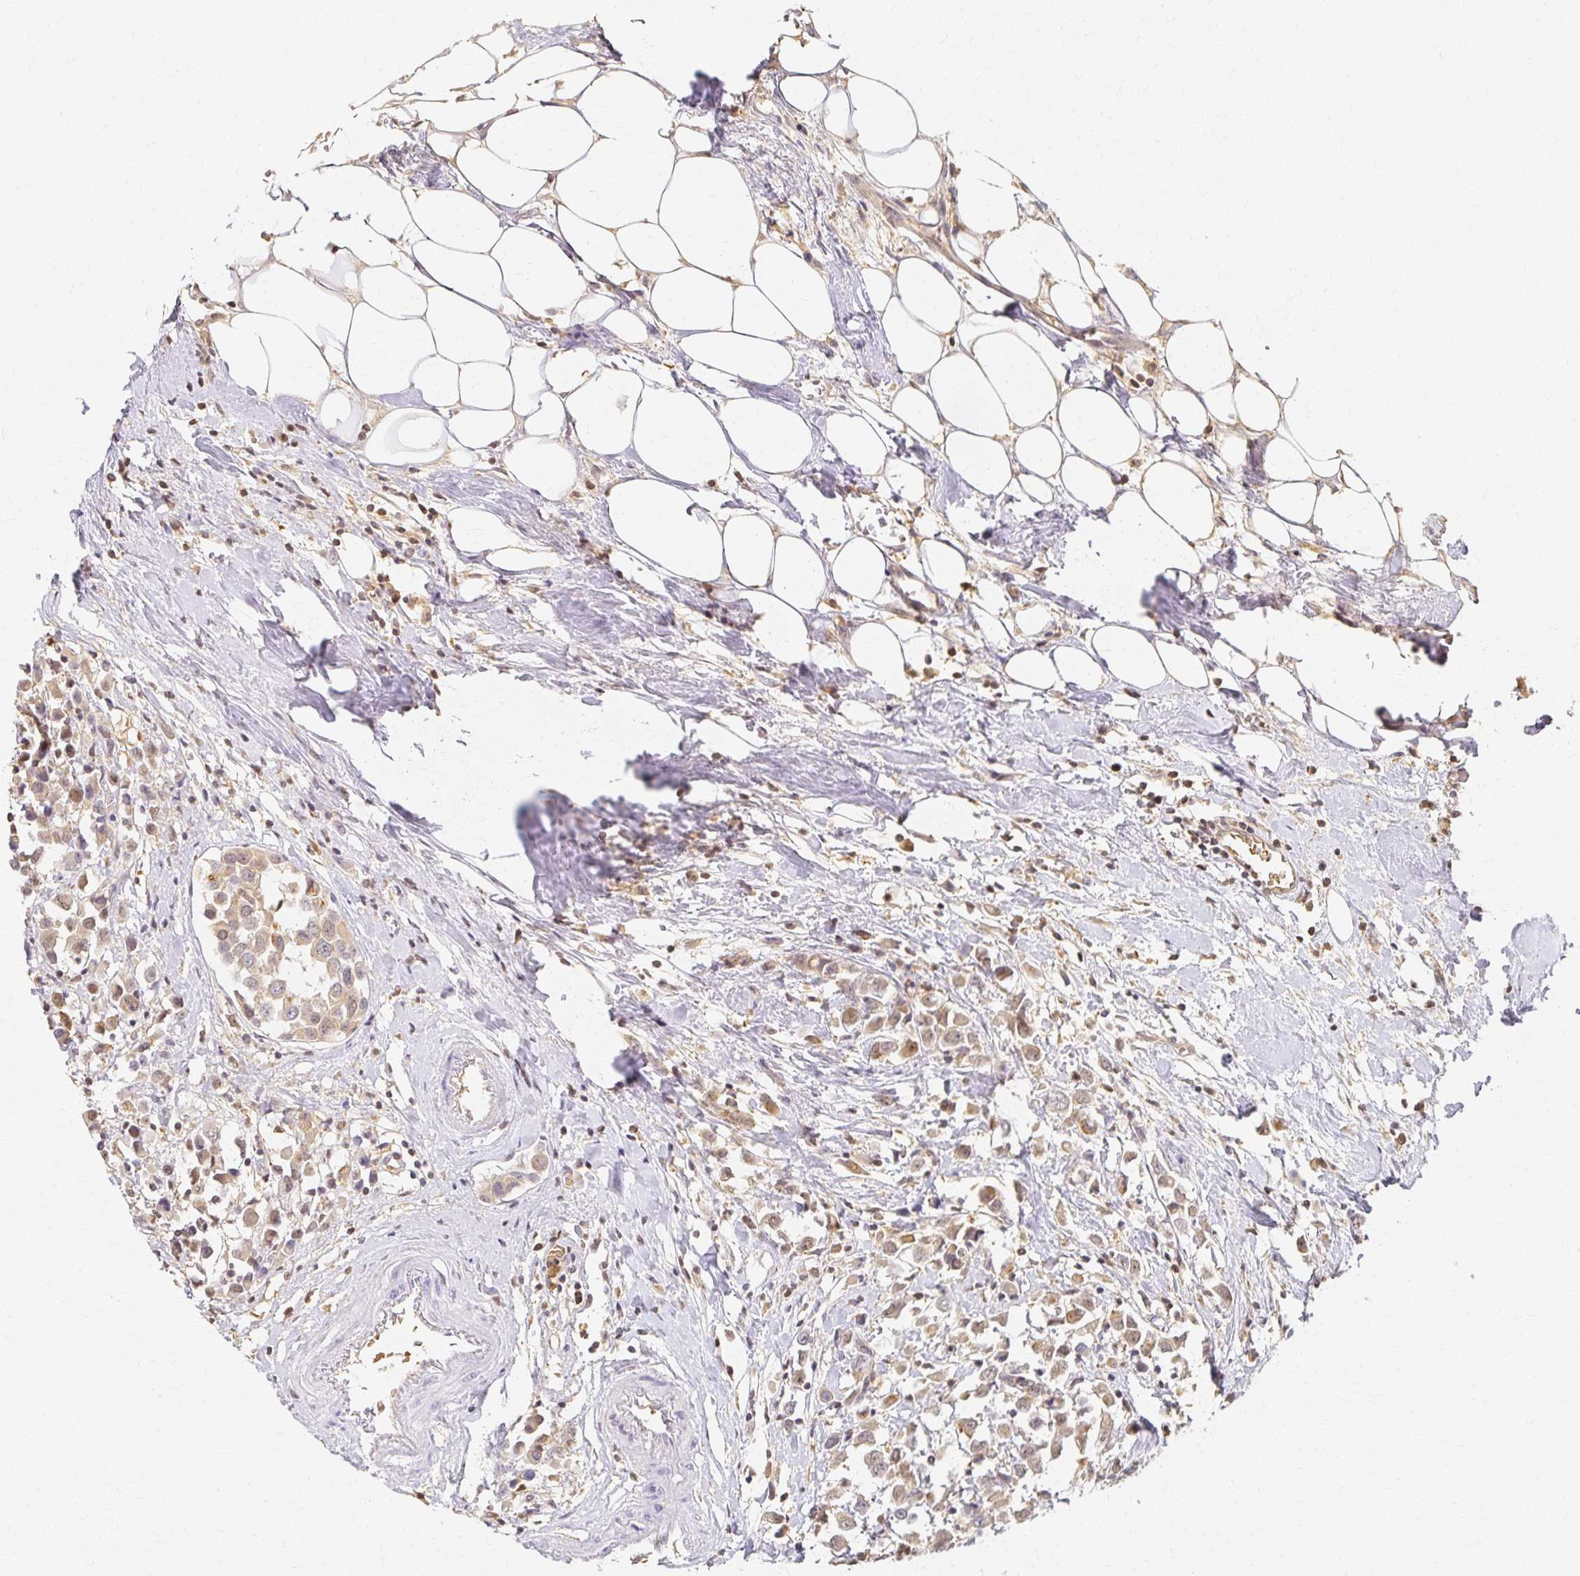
{"staining": {"intensity": "weak", "quantity": ">75%", "location": "cytoplasmic/membranous"}, "tissue": "breast cancer", "cell_type": "Tumor cells", "image_type": "cancer", "snomed": [{"axis": "morphology", "description": "Duct carcinoma"}, {"axis": "topography", "description": "Breast"}], "caption": "Breast cancer (intraductal carcinoma) stained for a protein demonstrates weak cytoplasmic/membranous positivity in tumor cells.", "gene": "AZGP1", "patient": {"sex": "female", "age": 61}}